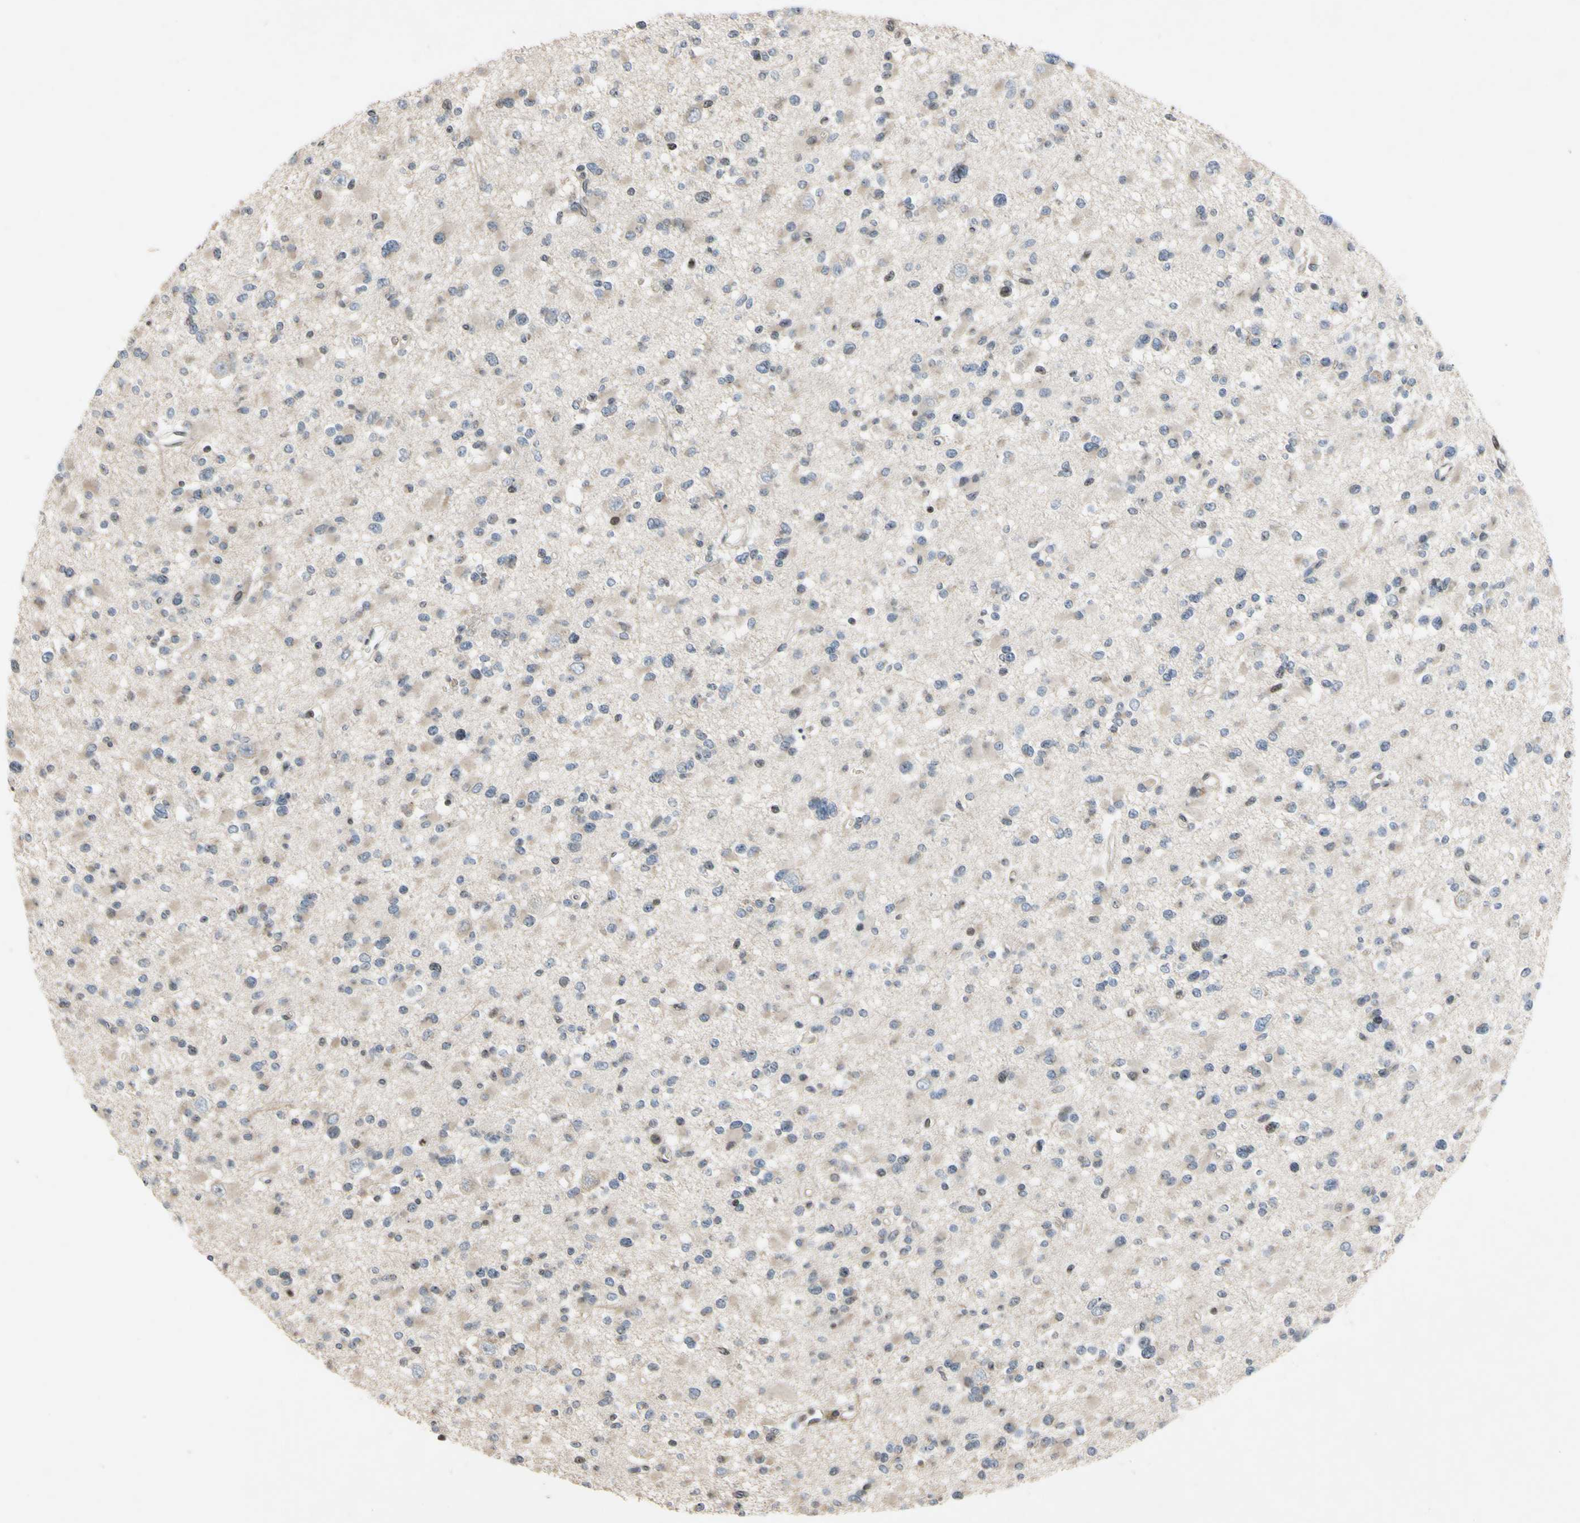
{"staining": {"intensity": "weak", "quantity": "<25%", "location": "cytoplasmic/membranous"}, "tissue": "glioma", "cell_type": "Tumor cells", "image_type": "cancer", "snomed": [{"axis": "morphology", "description": "Glioma, malignant, Low grade"}, {"axis": "topography", "description": "Brain"}], "caption": "DAB (3,3'-diaminobenzidine) immunohistochemical staining of glioma shows no significant expression in tumor cells.", "gene": "ARG1", "patient": {"sex": "female", "age": 22}}